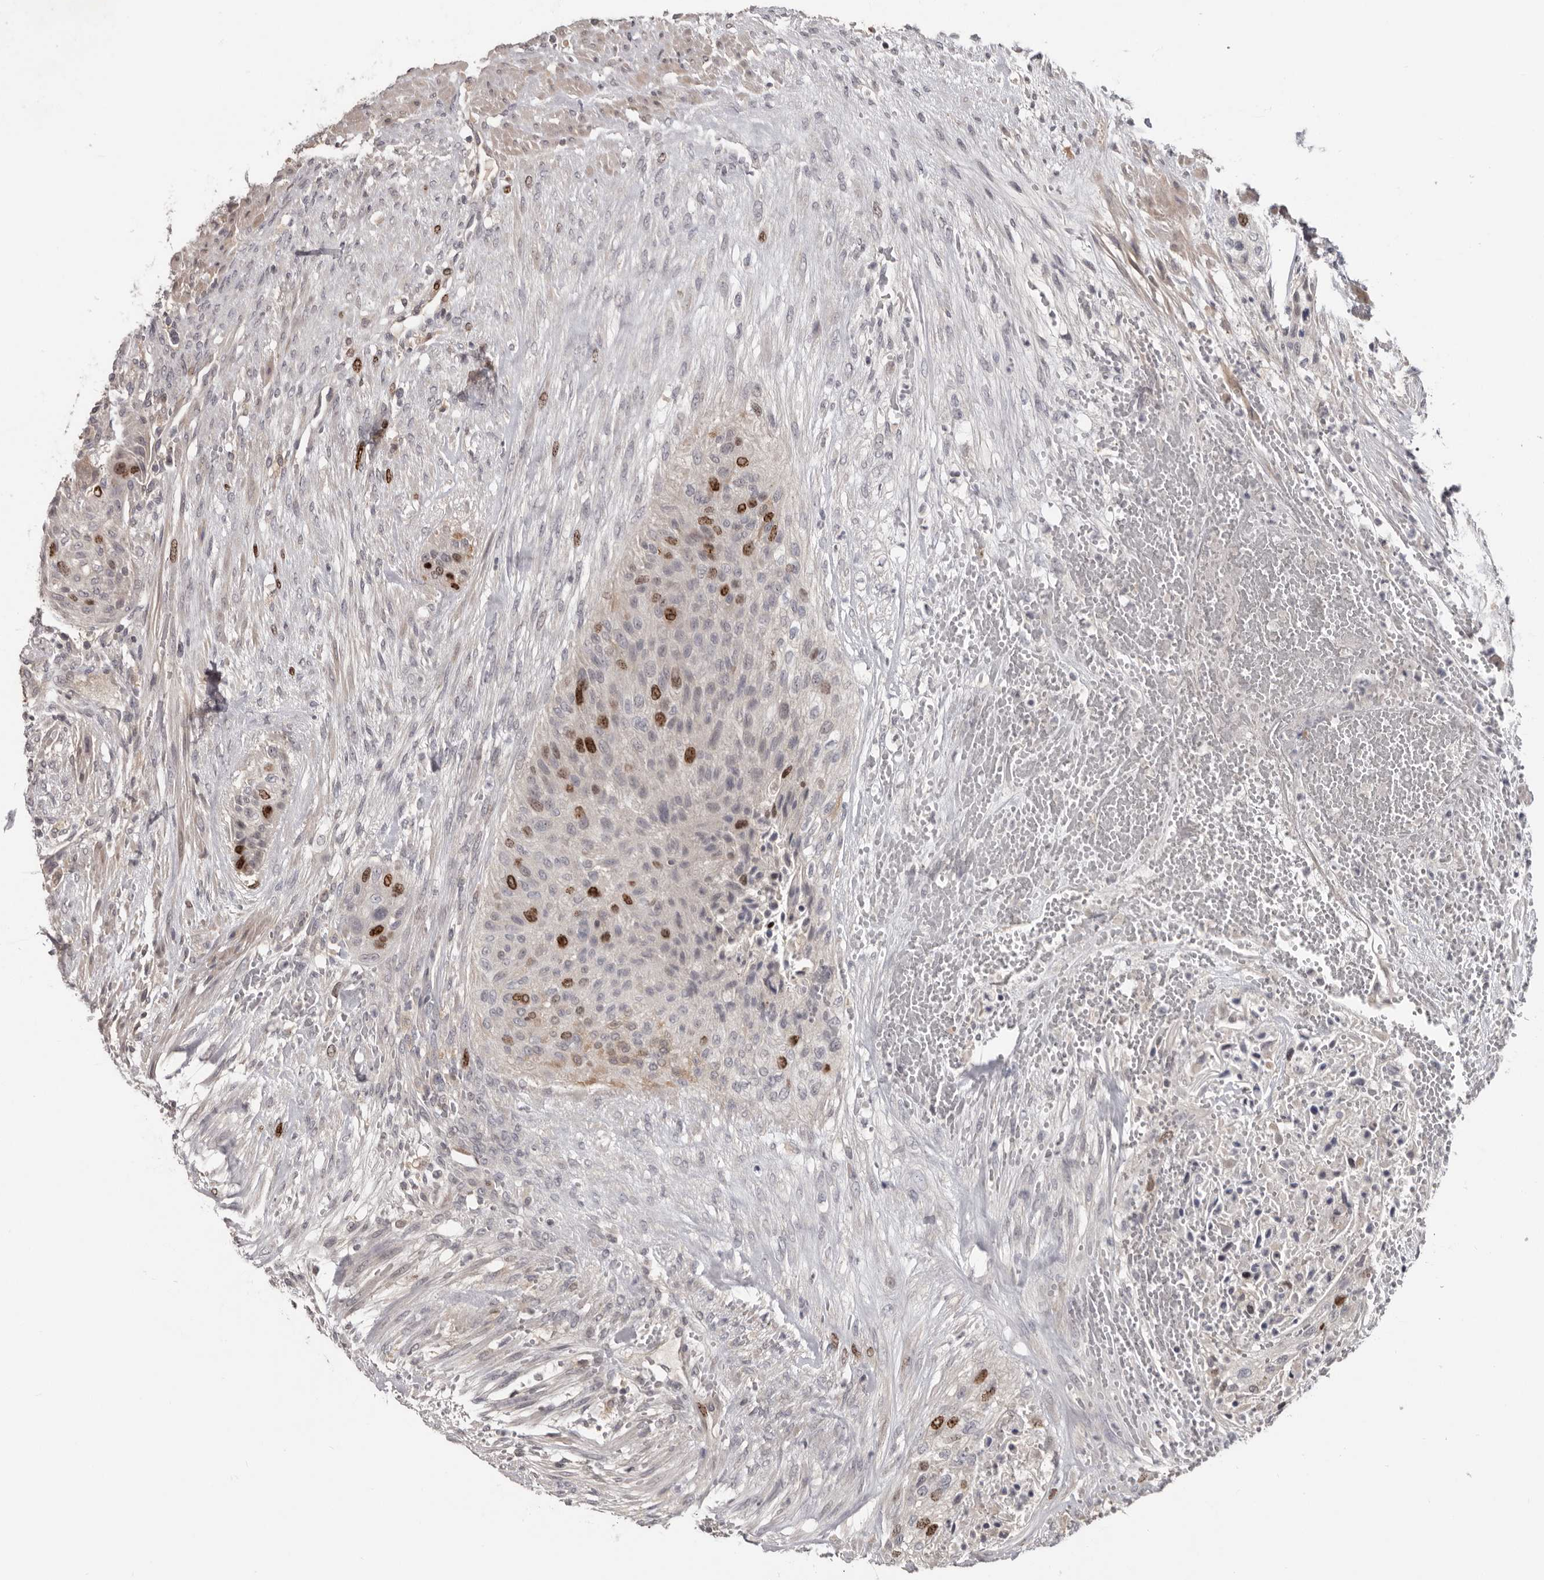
{"staining": {"intensity": "strong", "quantity": "25%-75%", "location": "nuclear"}, "tissue": "urothelial cancer", "cell_type": "Tumor cells", "image_type": "cancer", "snomed": [{"axis": "morphology", "description": "Urothelial carcinoma, High grade"}, {"axis": "topography", "description": "Urinary bladder"}], "caption": "There is high levels of strong nuclear staining in tumor cells of urothelial cancer, as demonstrated by immunohistochemical staining (brown color).", "gene": "CDCA8", "patient": {"sex": "male", "age": 35}}